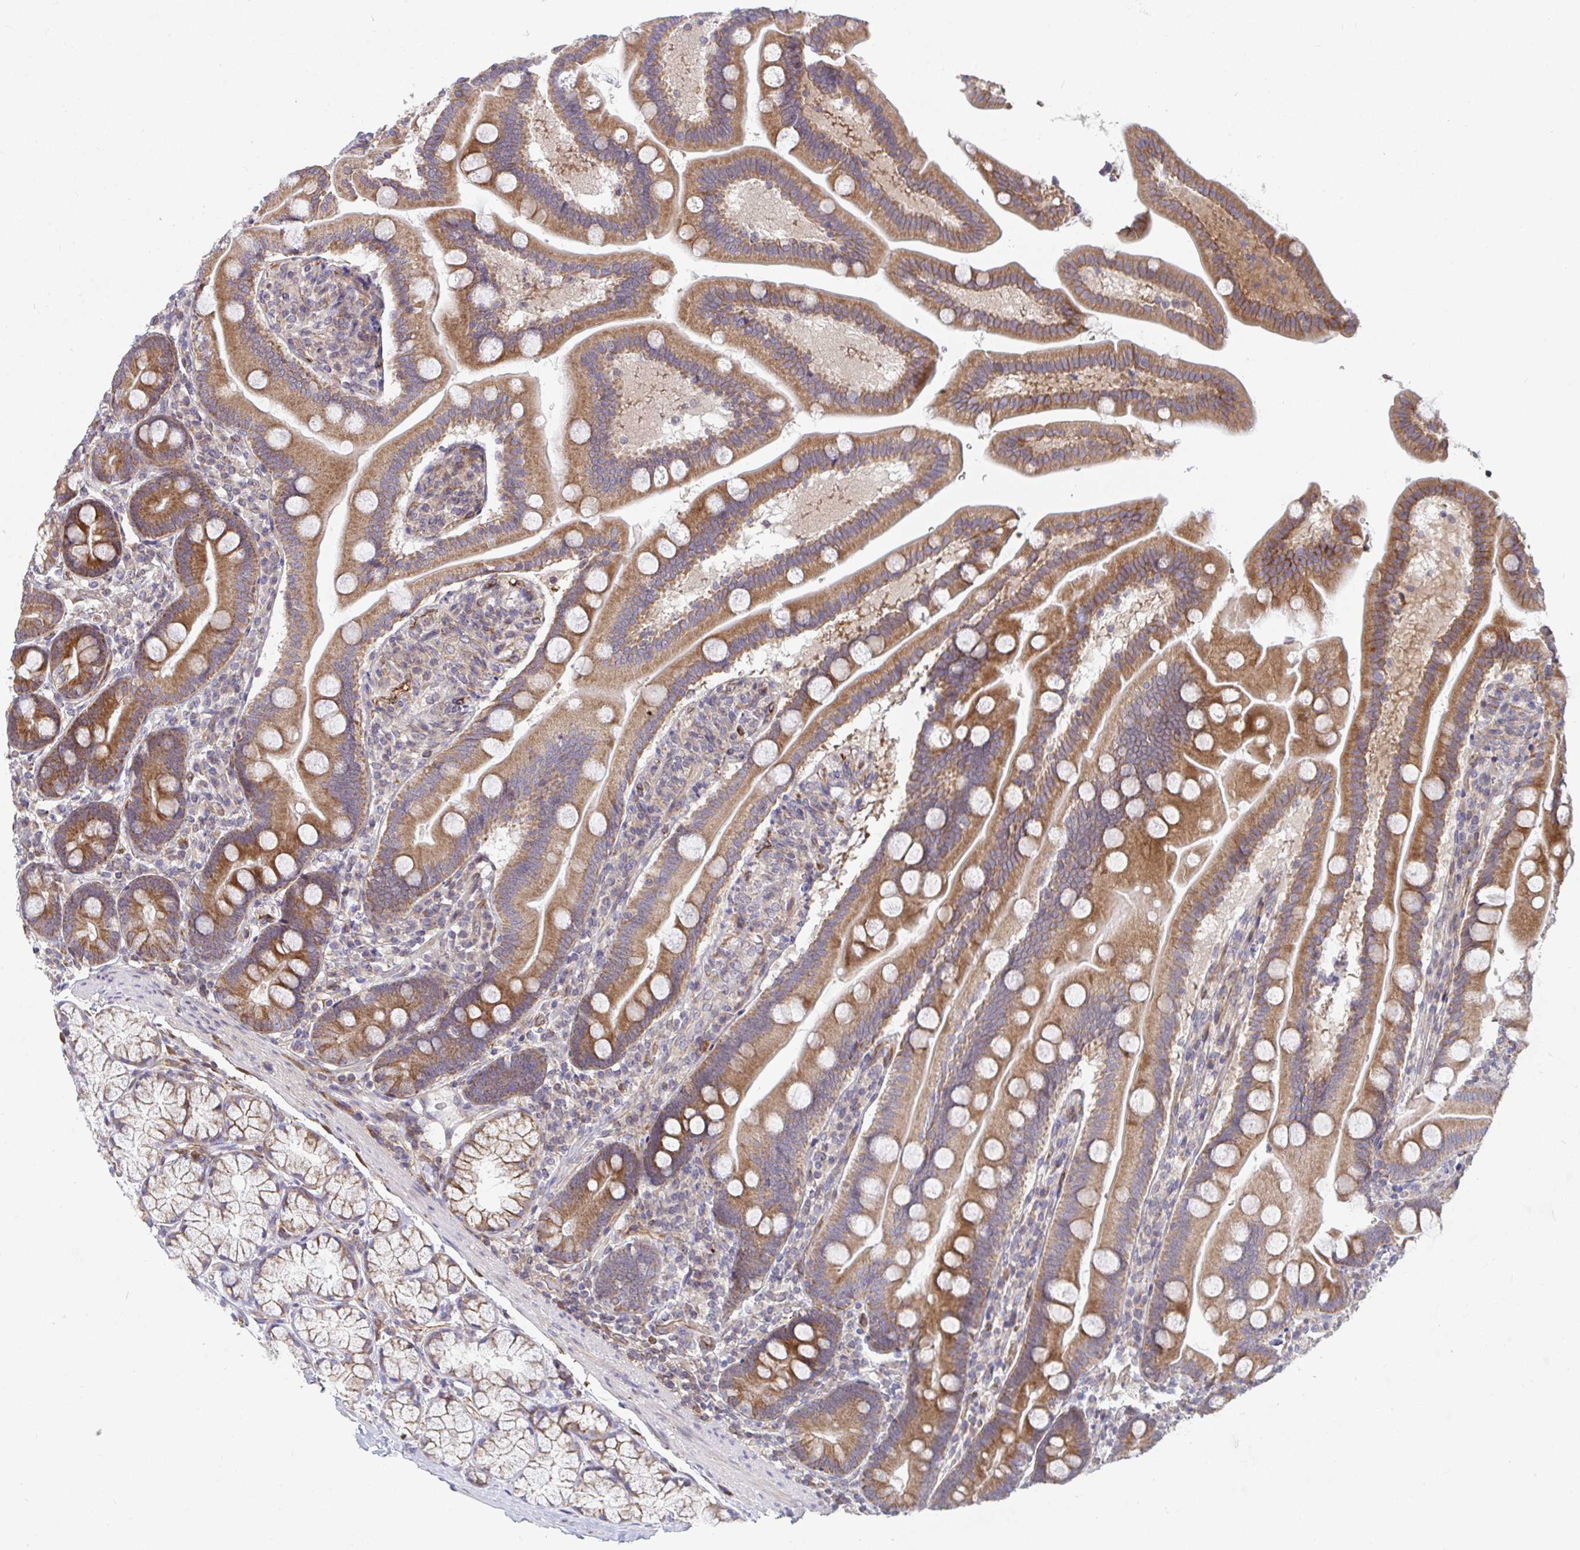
{"staining": {"intensity": "moderate", "quantity": ">75%", "location": "cytoplasmic/membranous"}, "tissue": "duodenum", "cell_type": "Glandular cells", "image_type": "normal", "snomed": [{"axis": "morphology", "description": "Normal tissue, NOS"}, {"axis": "topography", "description": "Duodenum"}], "caption": "The photomicrograph demonstrates immunohistochemical staining of normal duodenum. There is moderate cytoplasmic/membranous expression is seen in about >75% of glandular cells.", "gene": "EIF1AD", "patient": {"sex": "female", "age": 67}}